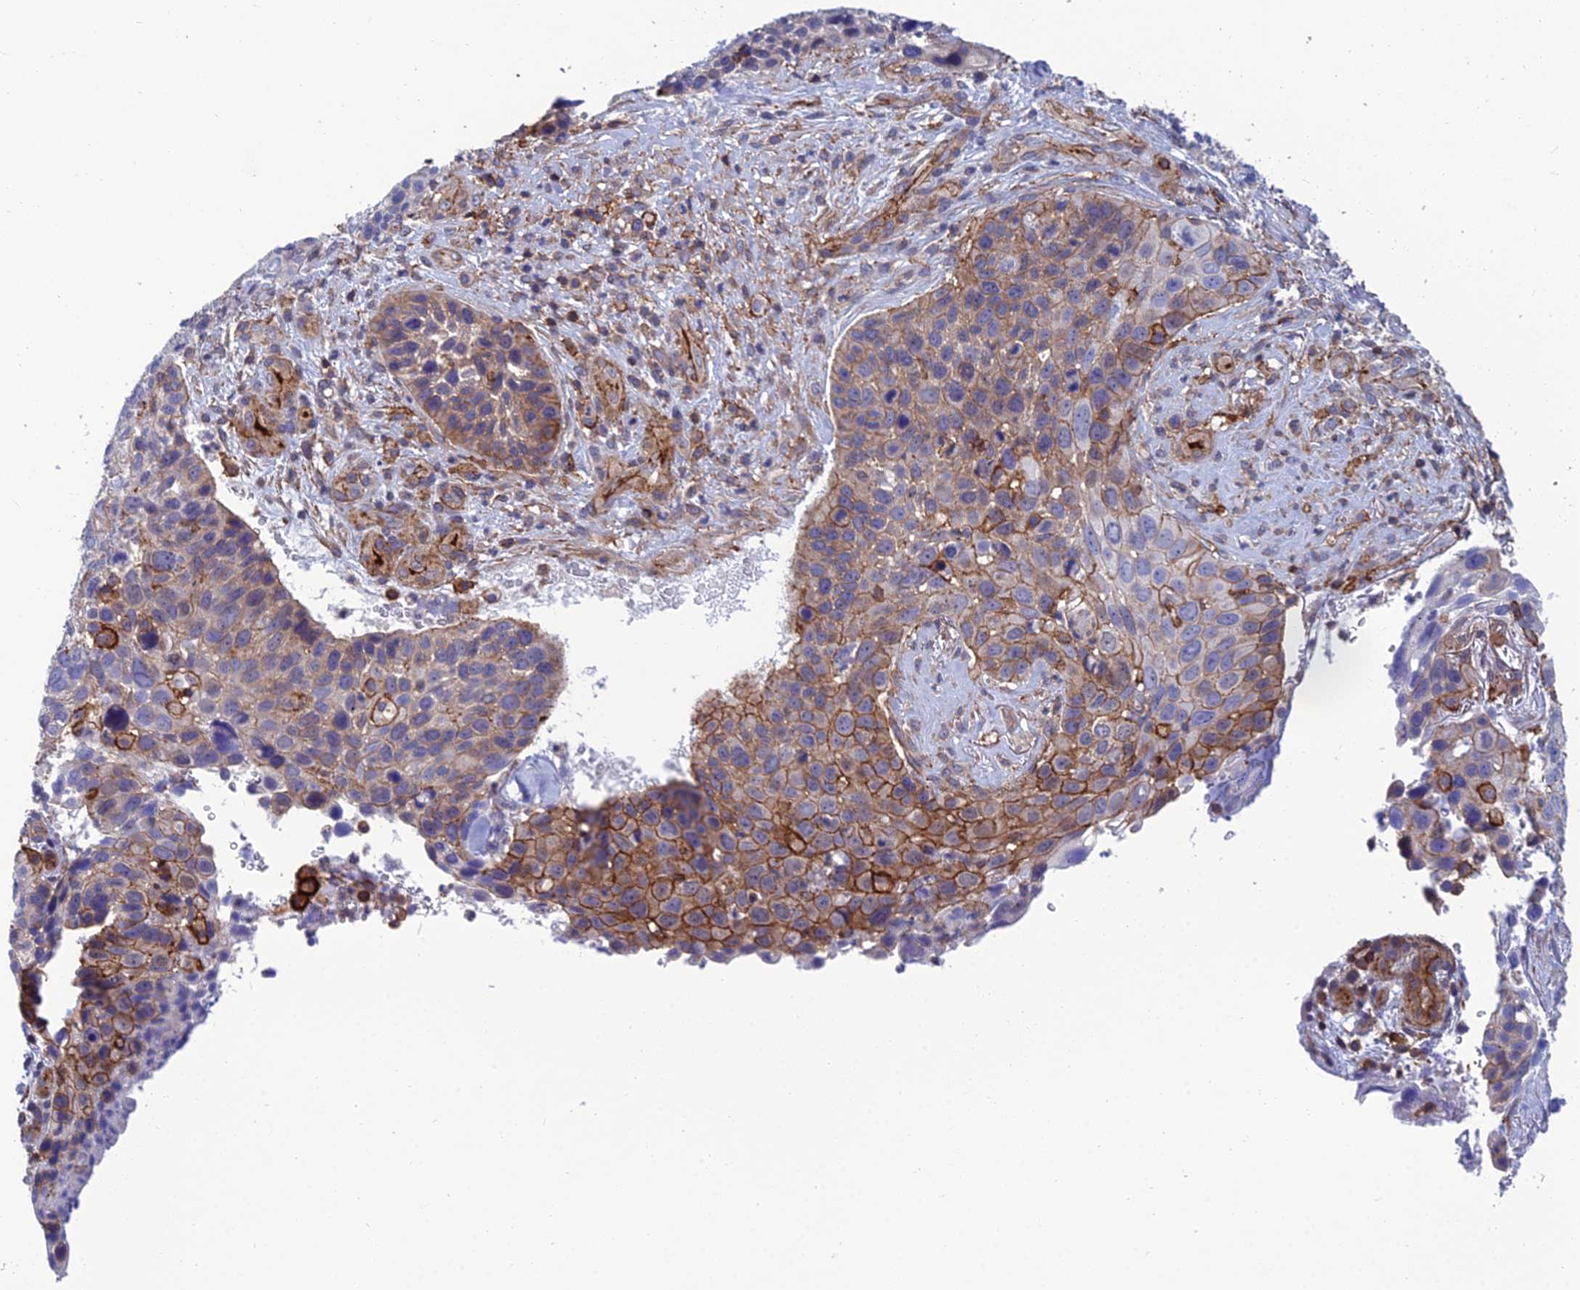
{"staining": {"intensity": "moderate", "quantity": "<25%", "location": "cytoplasmic/membranous"}, "tissue": "skin cancer", "cell_type": "Tumor cells", "image_type": "cancer", "snomed": [{"axis": "morphology", "description": "Basal cell carcinoma"}, {"axis": "topography", "description": "Skin"}], "caption": "Human skin basal cell carcinoma stained with a protein marker shows moderate staining in tumor cells.", "gene": "PPP1R18", "patient": {"sex": "female", "age": 74}}